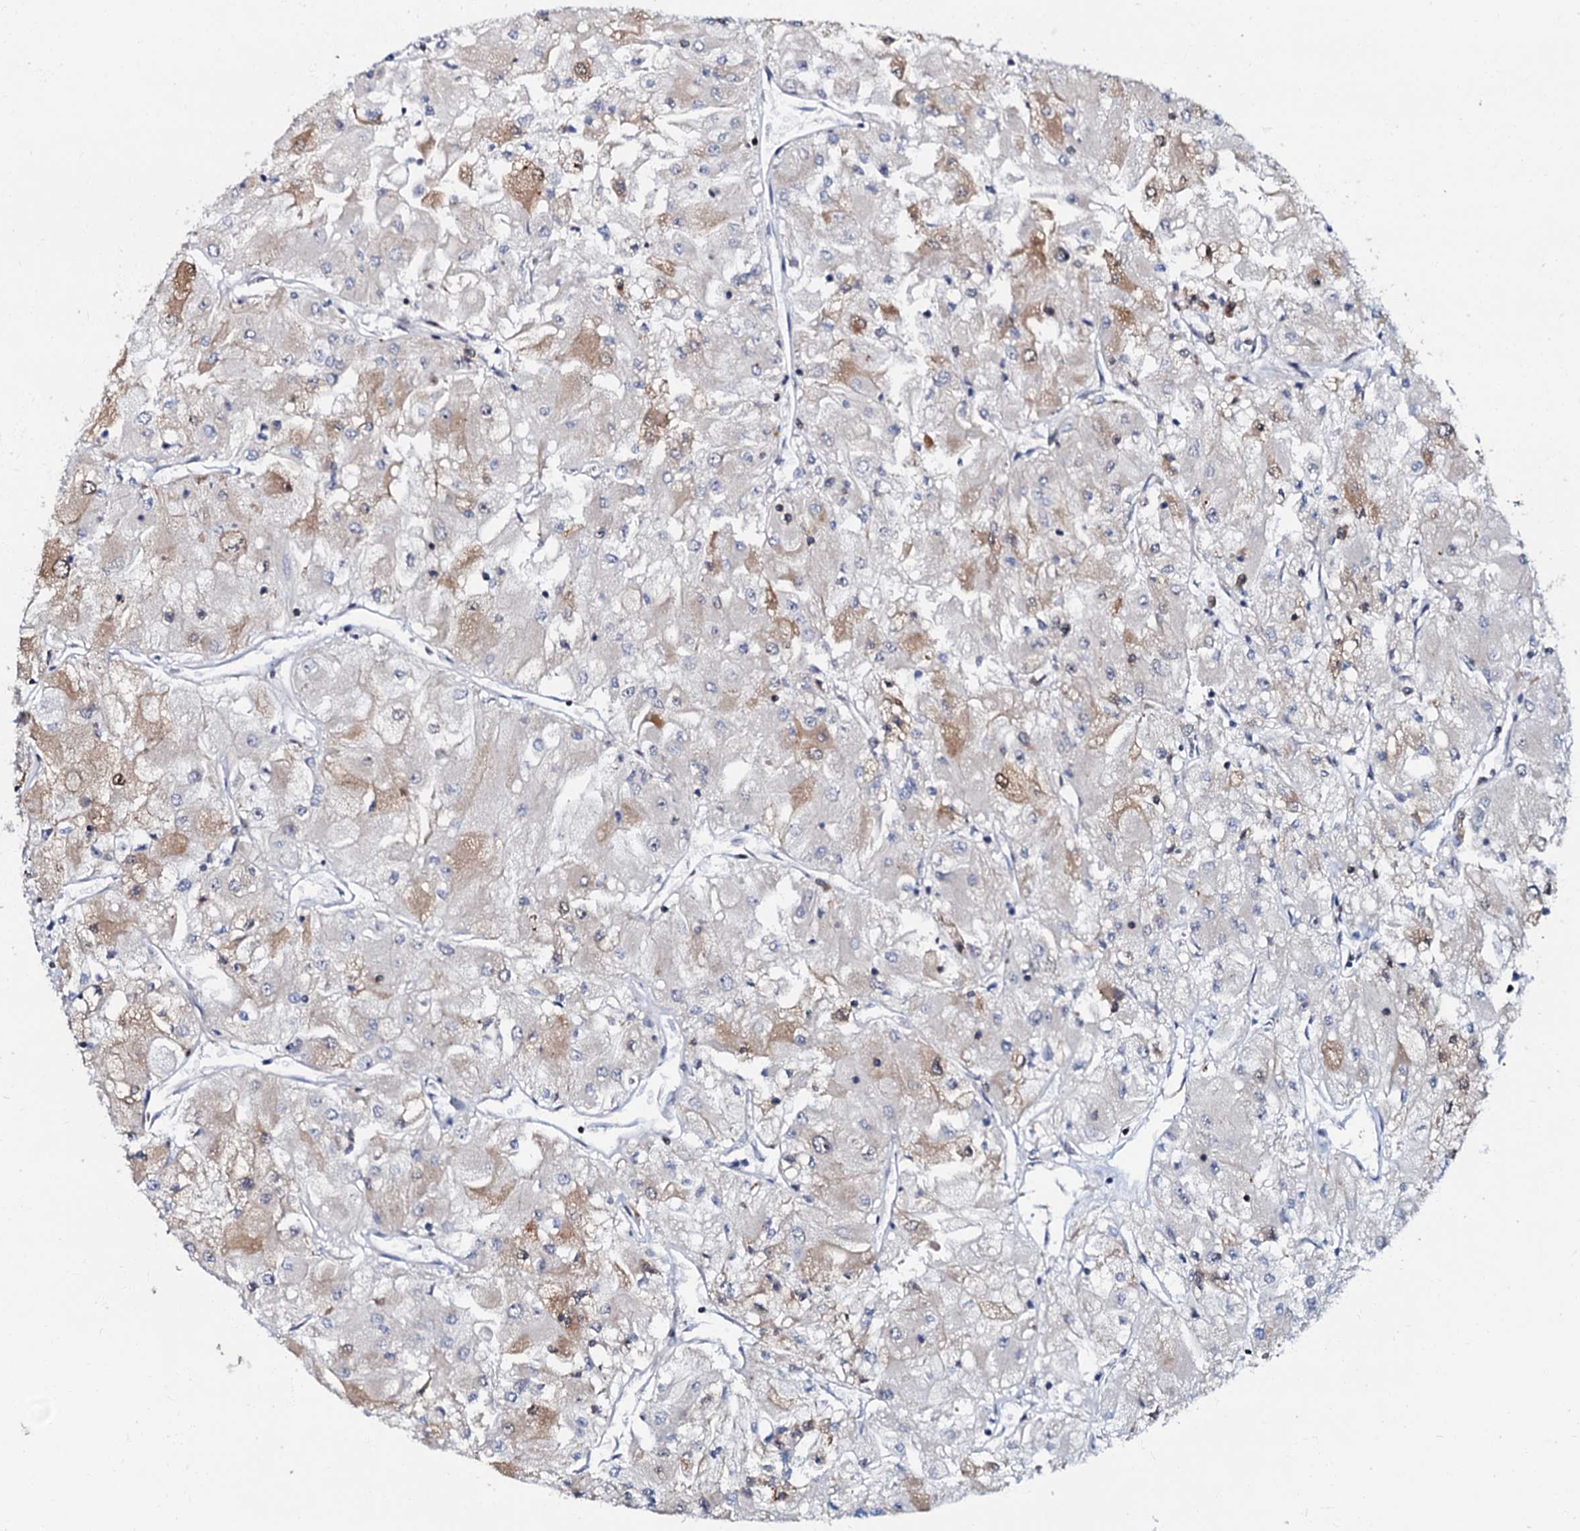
{"staining": {"intensity": "weak", "quantity": "<25%", "location": "cytoplasmic/membranous"}, "tissue": "renal cancer", "cell_type": "Tumor cells", "image_type": "cancer", "snomed": [{"axis": "morphology", "description": "Adenocarcinoma, NOS"}, {"axis": "topography", "description": "Kidney"}], "caption": "The image shows no staining of tumor cells in renal adenocarcinoma.", "gene": "OSBP", "patient": {"sex": "male", "age": 80}}